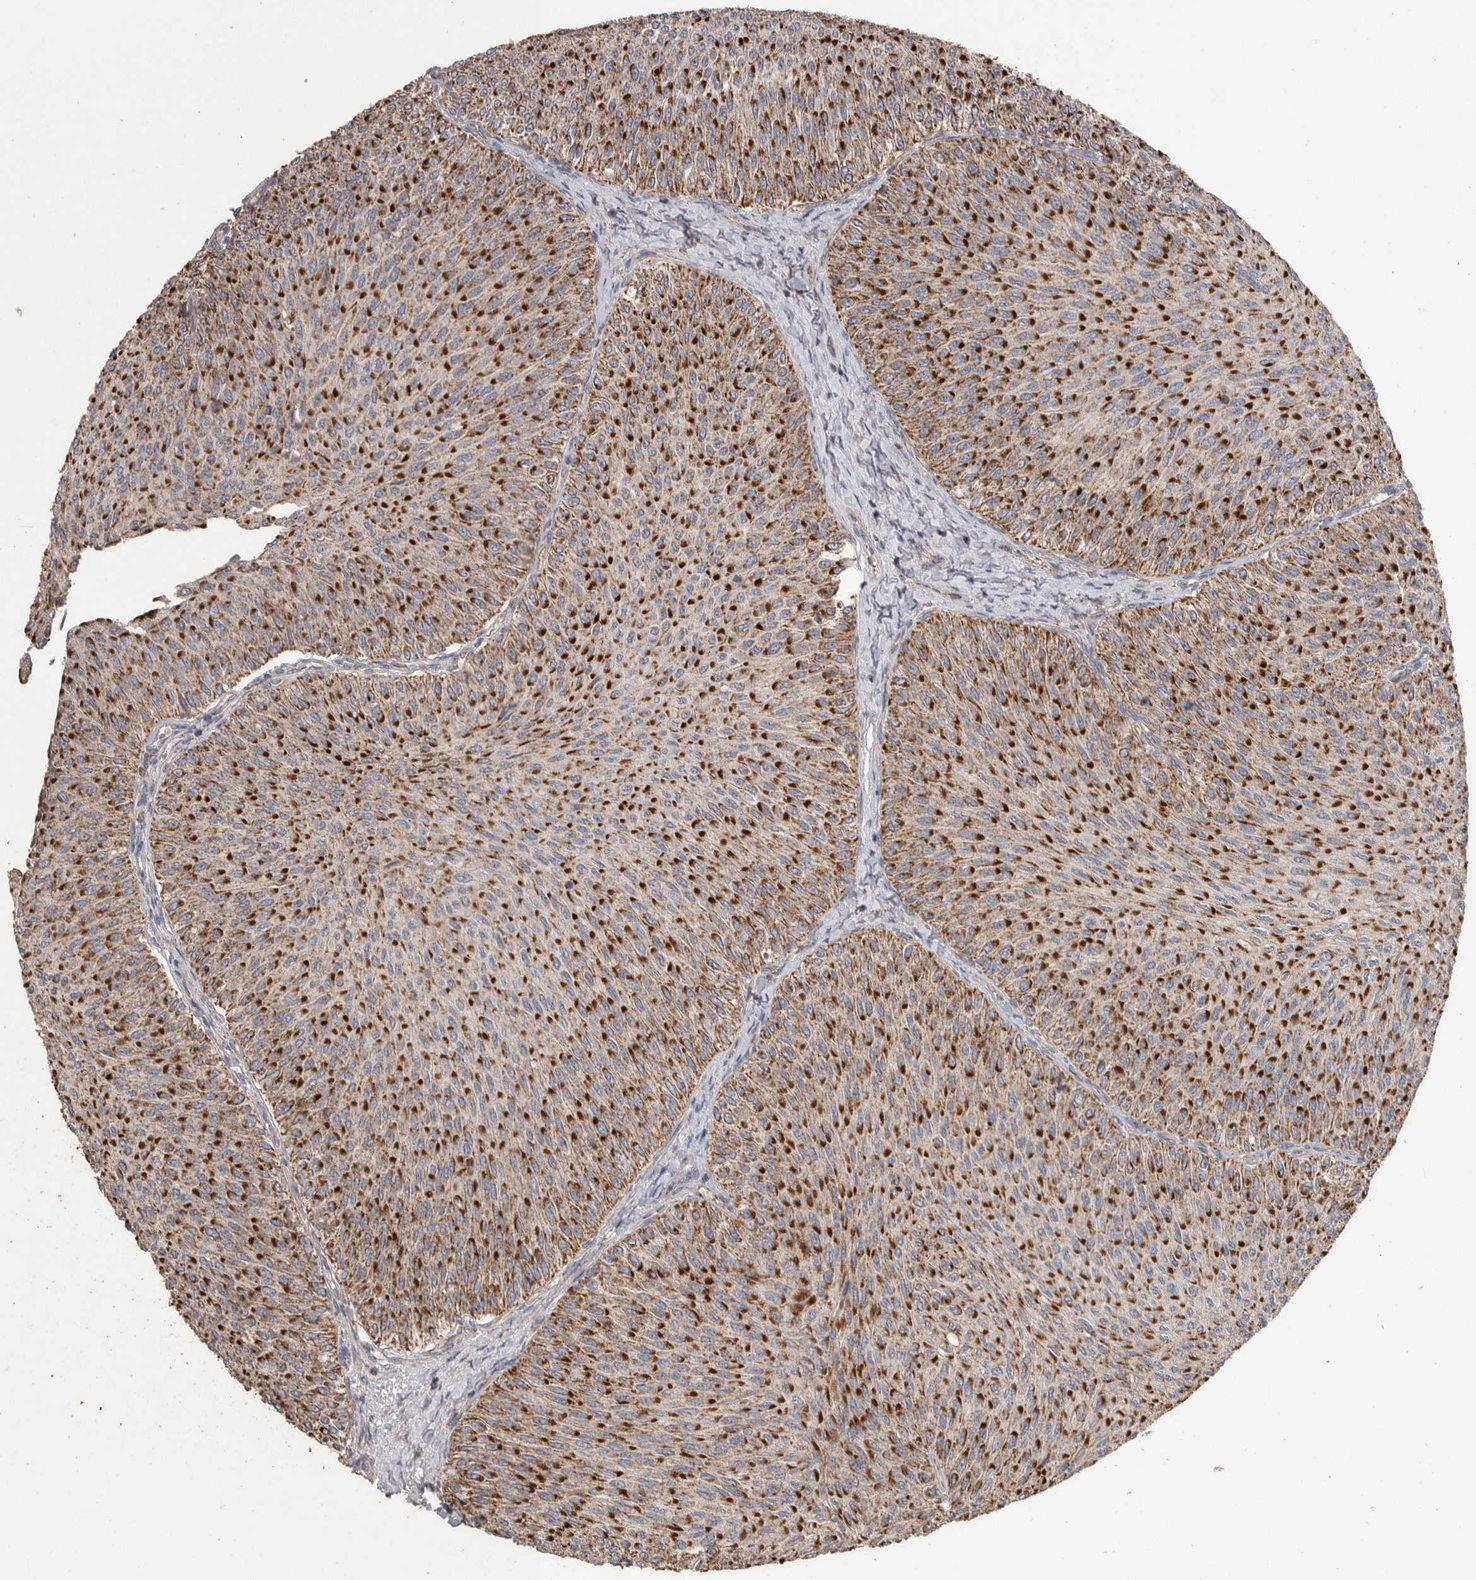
{"staining": {"intensity": "strong", "quantity": ">75%", "location": "cytoplasmic/membranous"}, "tissue": "urothelial cancer", "cell_type": "Tumor cells", "image_type": "cancer", "snomed": [{"axis": "morphology", "description": "Urothelial carcinoma, Low grade"}, {"axis": "topography", "description": "Urinary bladder"}], "caption": "Urothelial cancer tissue exhibits strong cytoplasmic/membranous expression in about >75% of tumor cells The staining is performed using DAB (3,3'-diaminobenzidine) brown chromogen to label protein expression. The nuclei are counter-stained blue using hematoxylin.", "gene": "SCO1", "patient": {"sex": "male", "age": 78}}